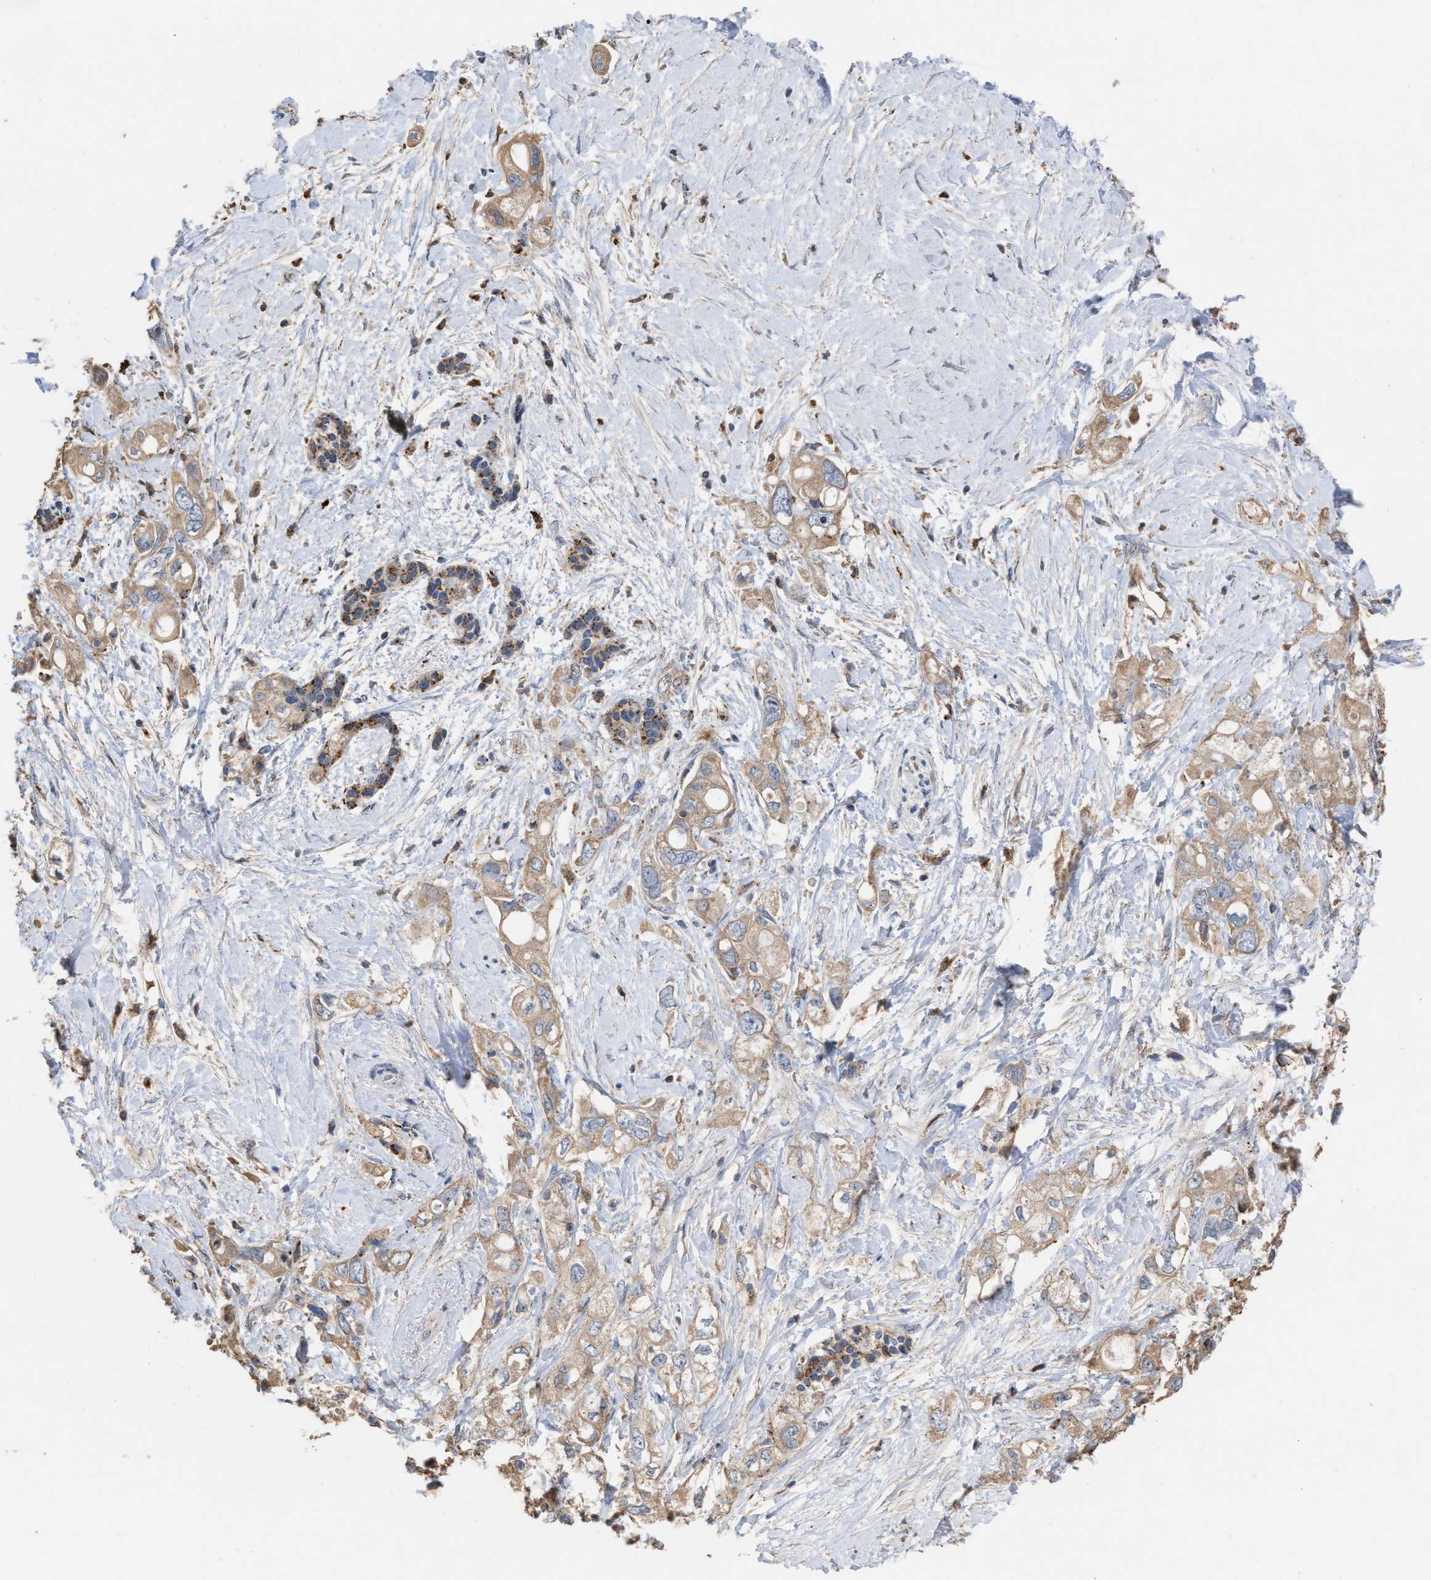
{"staining": {"intensity": "weak", "quantity": ">75%", "location": "cytoplasmic/membranous"}, "tissue": "pancreatic cancer", "cell_type": "Tumor cells", "image_type": "cancer", "snomed": [{"axis": "morphology", "description": "Adenocarcinoma, NOS"}, {"axis": "topography", "description": "Pancreas"}], "caption": "Human pancreatic cancer (adenocarcinoma) stained with a protein marker exhibits weak staining in tumor cells.", "gene": "ELMO3", "patient": {"sex": "female", "age": 56}}